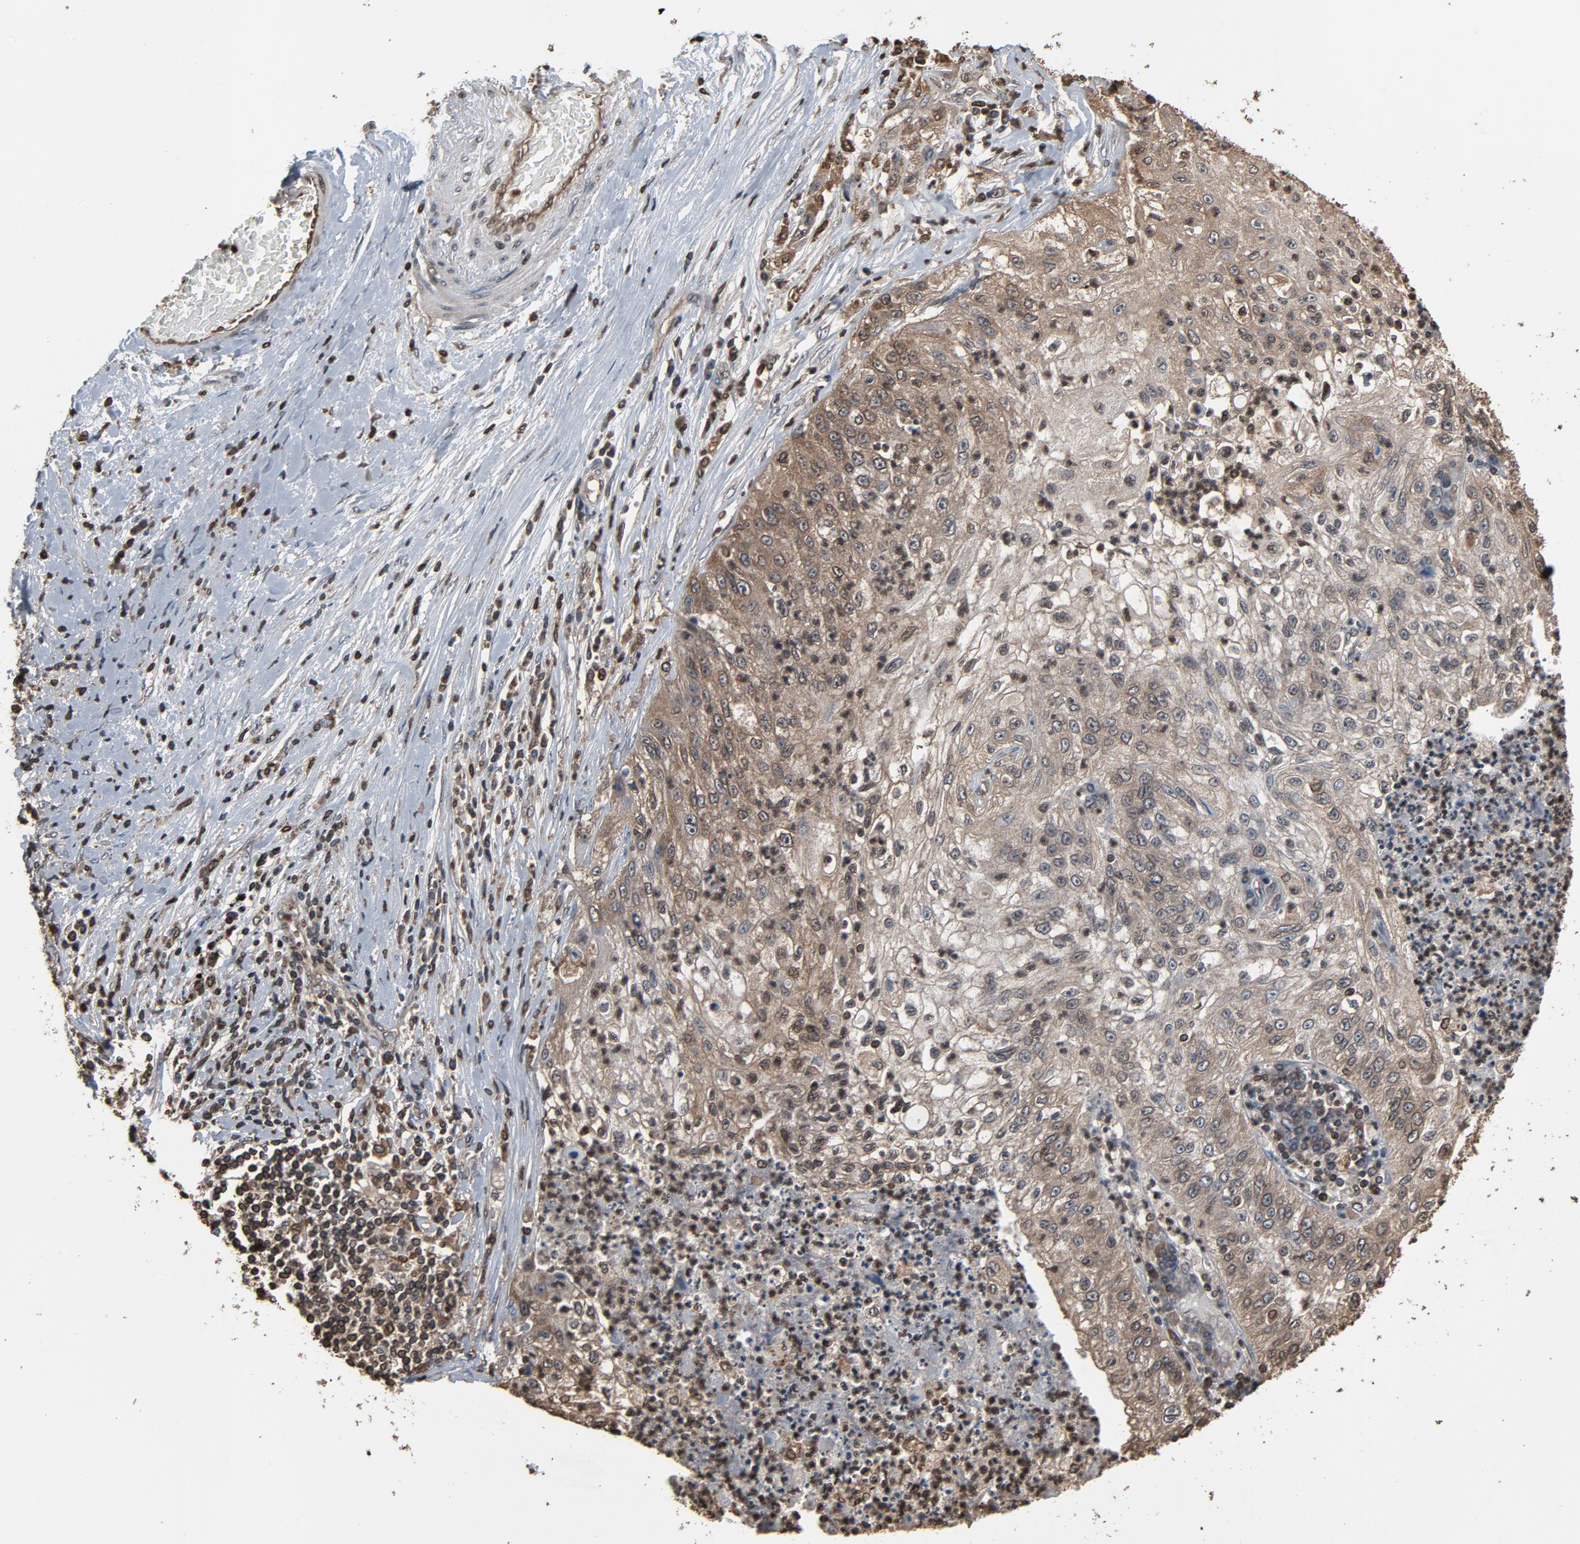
{"staining": {"intensity": "weak", "quantity": "25%-75%", "location": "cytoplasmic/membranous,nuclear"}, "tissue": "lung cancer", "cell_type": "Tumor cells", "image_type": "cancer", "snomed": [{"axis": "morphology", "description": "Inflammation, NOS"}, {"axis": "morphology", "description": "Squamous cell carcinoma, NOS"}, {"axis": "topography", "description": "Lymph node"}, {"axis": "topography", "description": "Soft tissue"}, {"axis": "topography", "description": "Lung"}], "caption": "A micrograph of human lung cancer (squamous cell carcinoma) stained for a protein displays weak cytoplasmic/membranous and nuclear brown staining in tumor cells. (Stains: DAB (3,3'-diaminobenzidine) in brown, nuclei in blue, Microscopy: brightfield microscopy at high magnification).", "gene": "UBE2D1", "patient": {"sex": "male", "age": 66}}